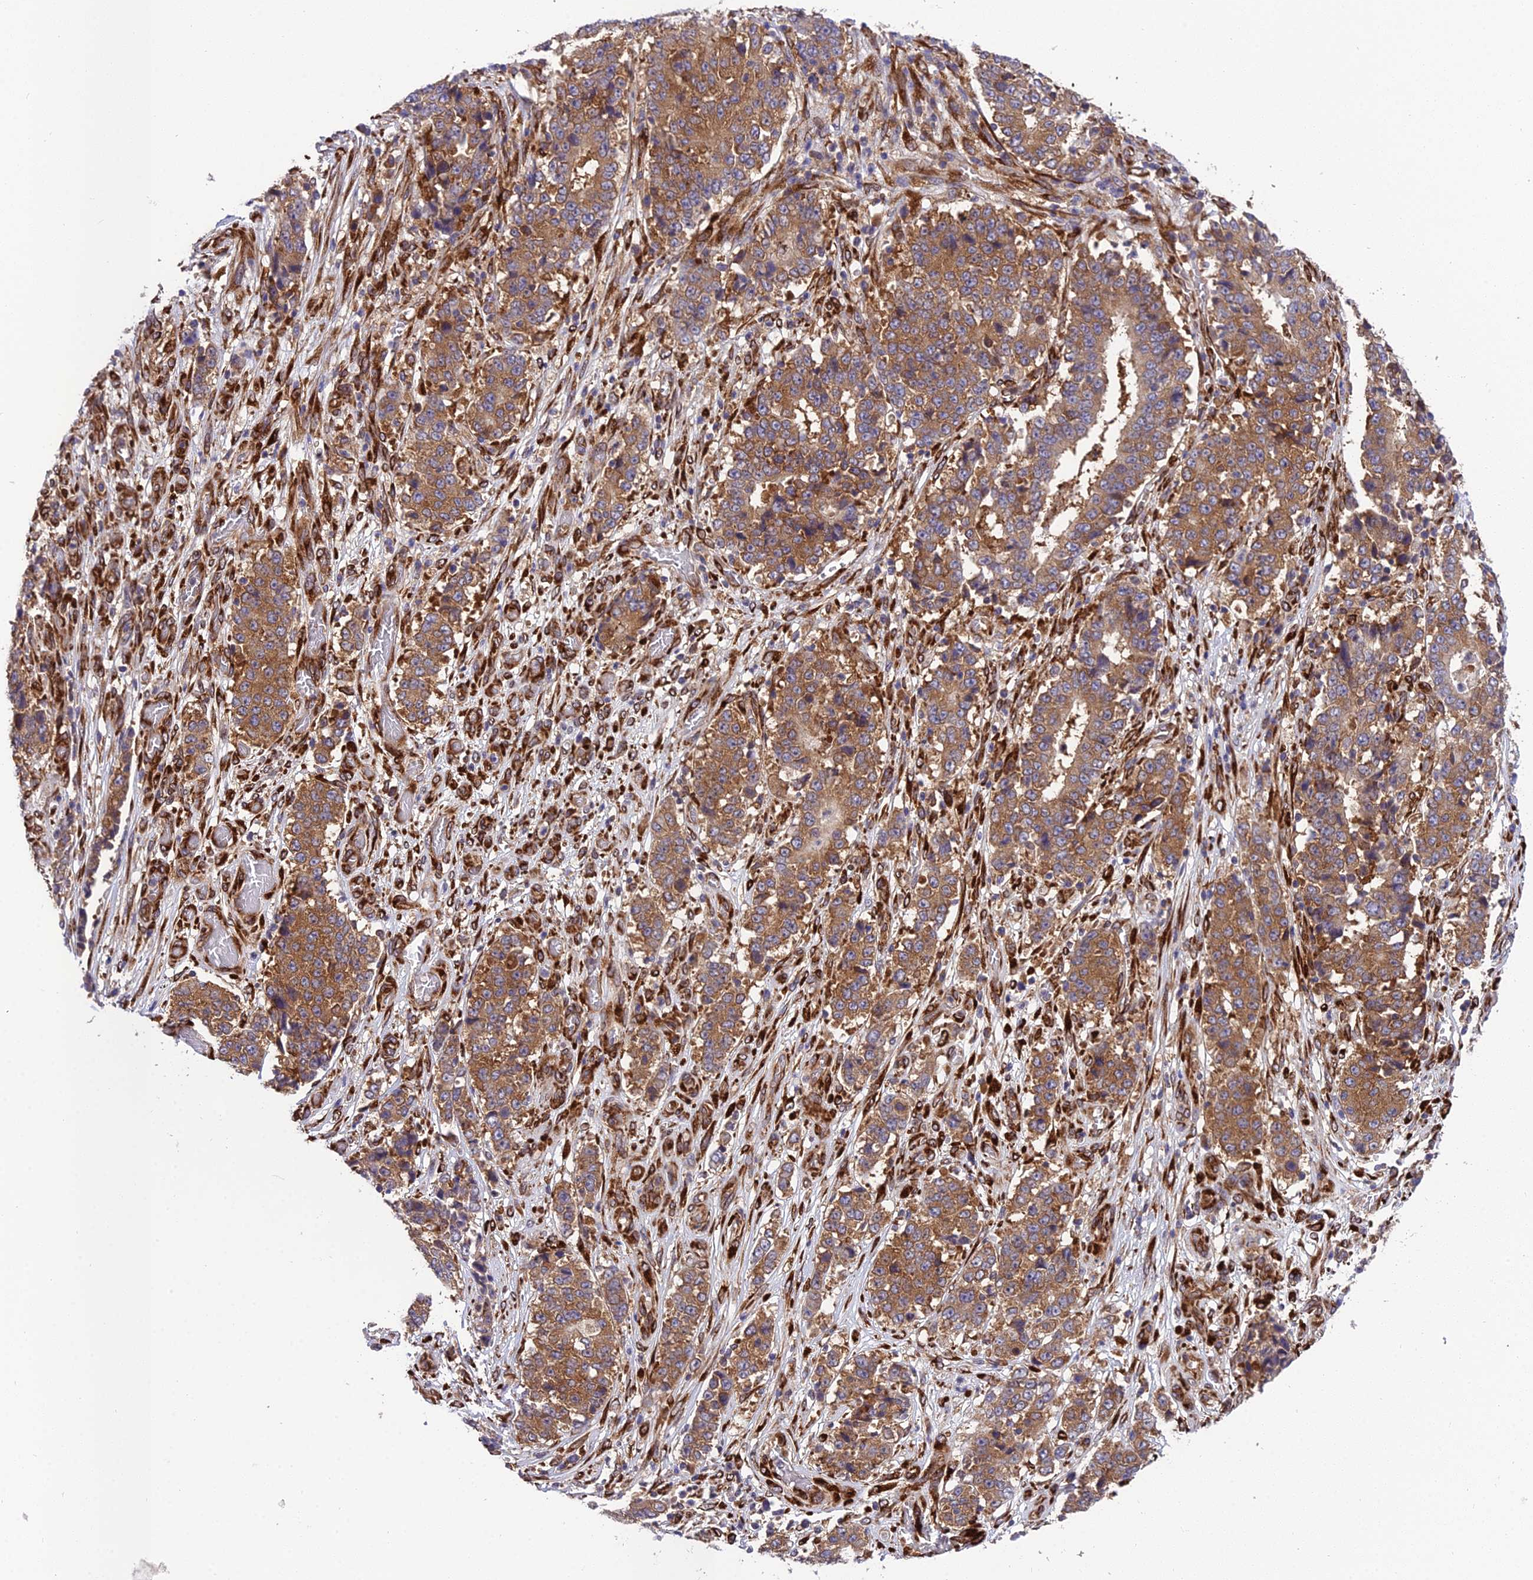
{"staining": {"intensity": "strong", "quantity": ">75%", "location": "cytoplasmic/membranous"}, "tissue": "stomach cancer", "cell_type": "Tumor cells", "image_type": "cancer", "snomed": [{"axis": "morphology", "description": "Adenocarcinoma, NOS"}, {"axis": "topography", "description": "Stomach"}], "caption": "Immunohistochemistry (IHC) micrograph of neoplastic tissue: human stomach cancer stained using IHC exhibits high levels of strong protein expression localized specifically in the cytoplasmic/membranous of tumor cells, appearing as a cytoplasmic/membranous brown color.", "gene": "DHCR7", "patient": {"sex": "male", "age": 59}}